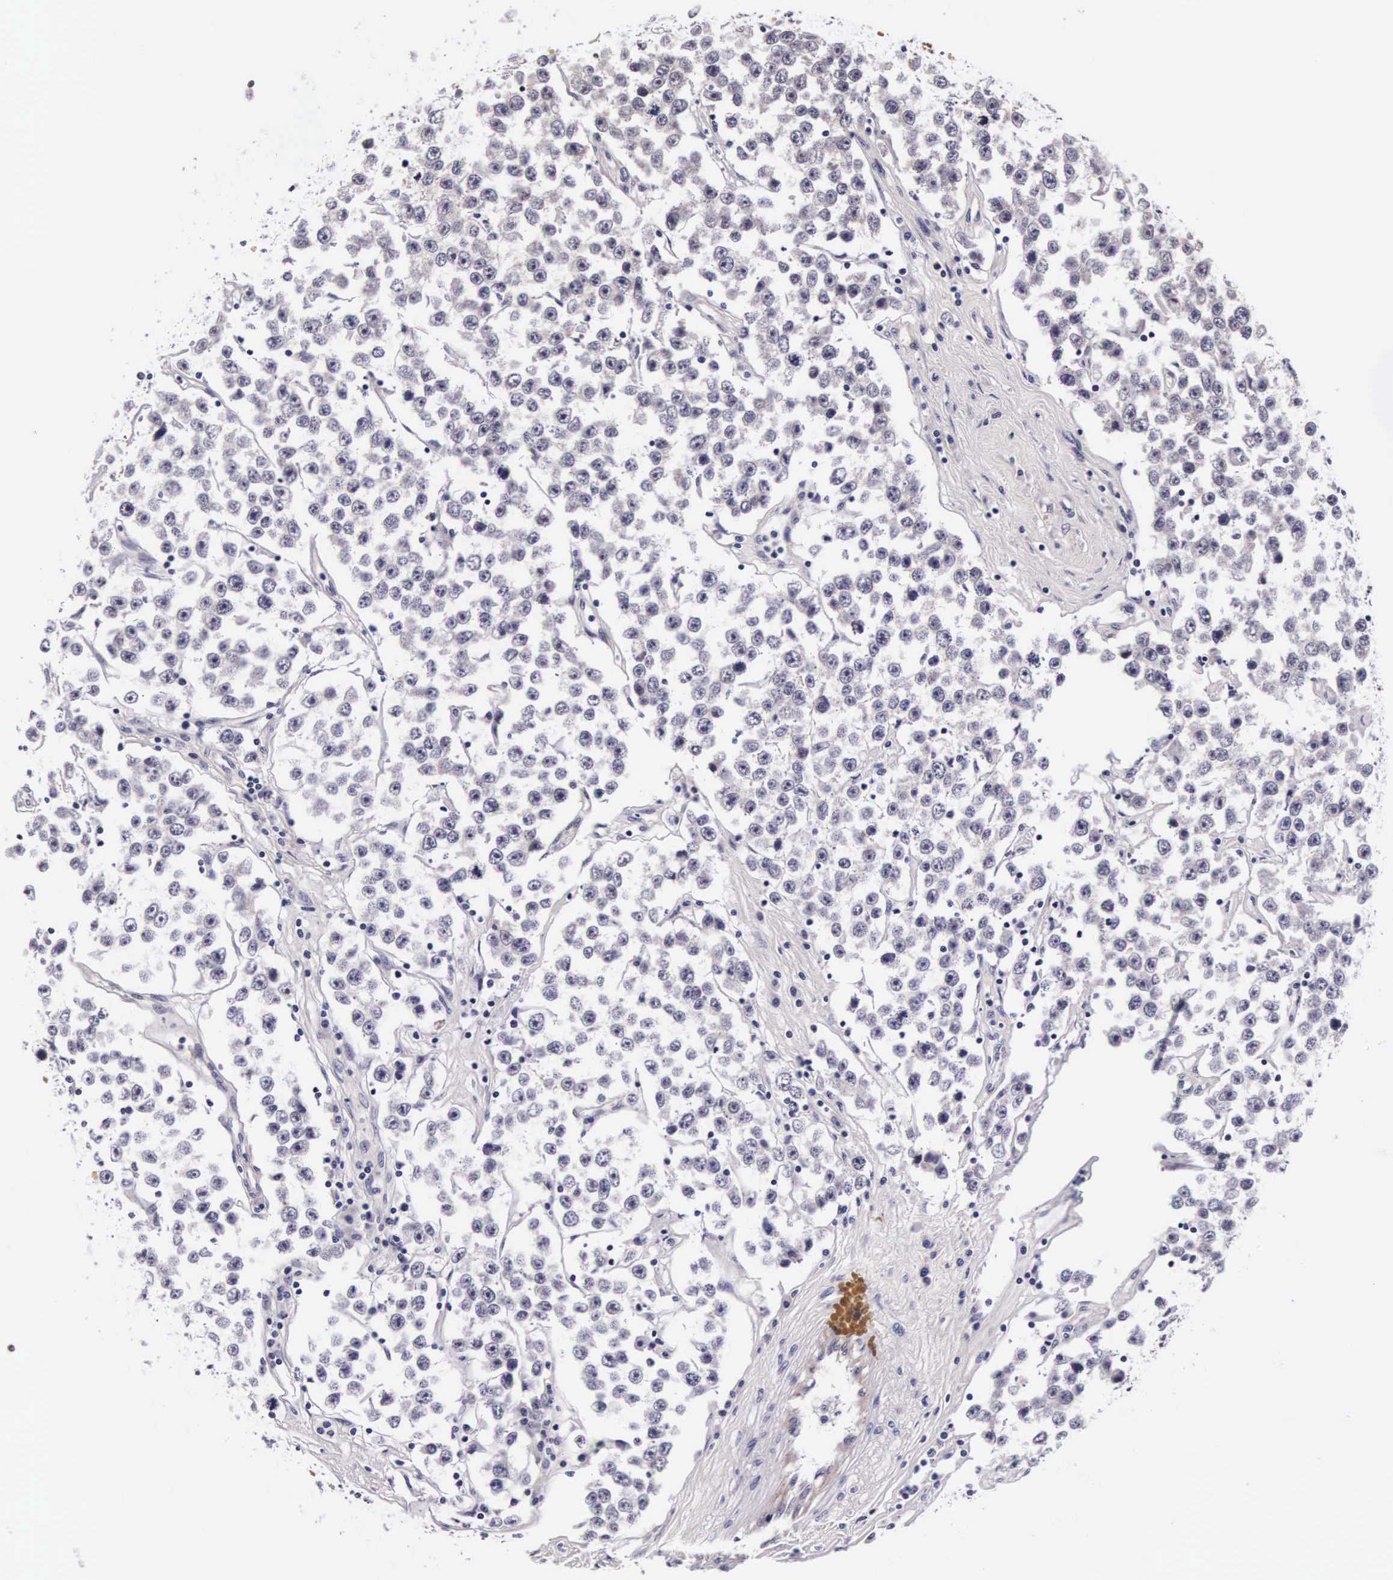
{"staining": {"intensity": "negative", "quantity": "none", "location": "none"}, "tissue": "testis cancer", "cell_type": "Tumor cells", "image_type": "cancer", "snomed": [{"axis": "morphology", "description": "Seminoma, NOS"}, {"axis": "topography", "description": "Testis"}], "caption": "Immunohistochemistry of human testis seminoma displays no positivity in tumor cells.", "gene": "PHETA2", "patient": {"sex": "male", "age": 52}}